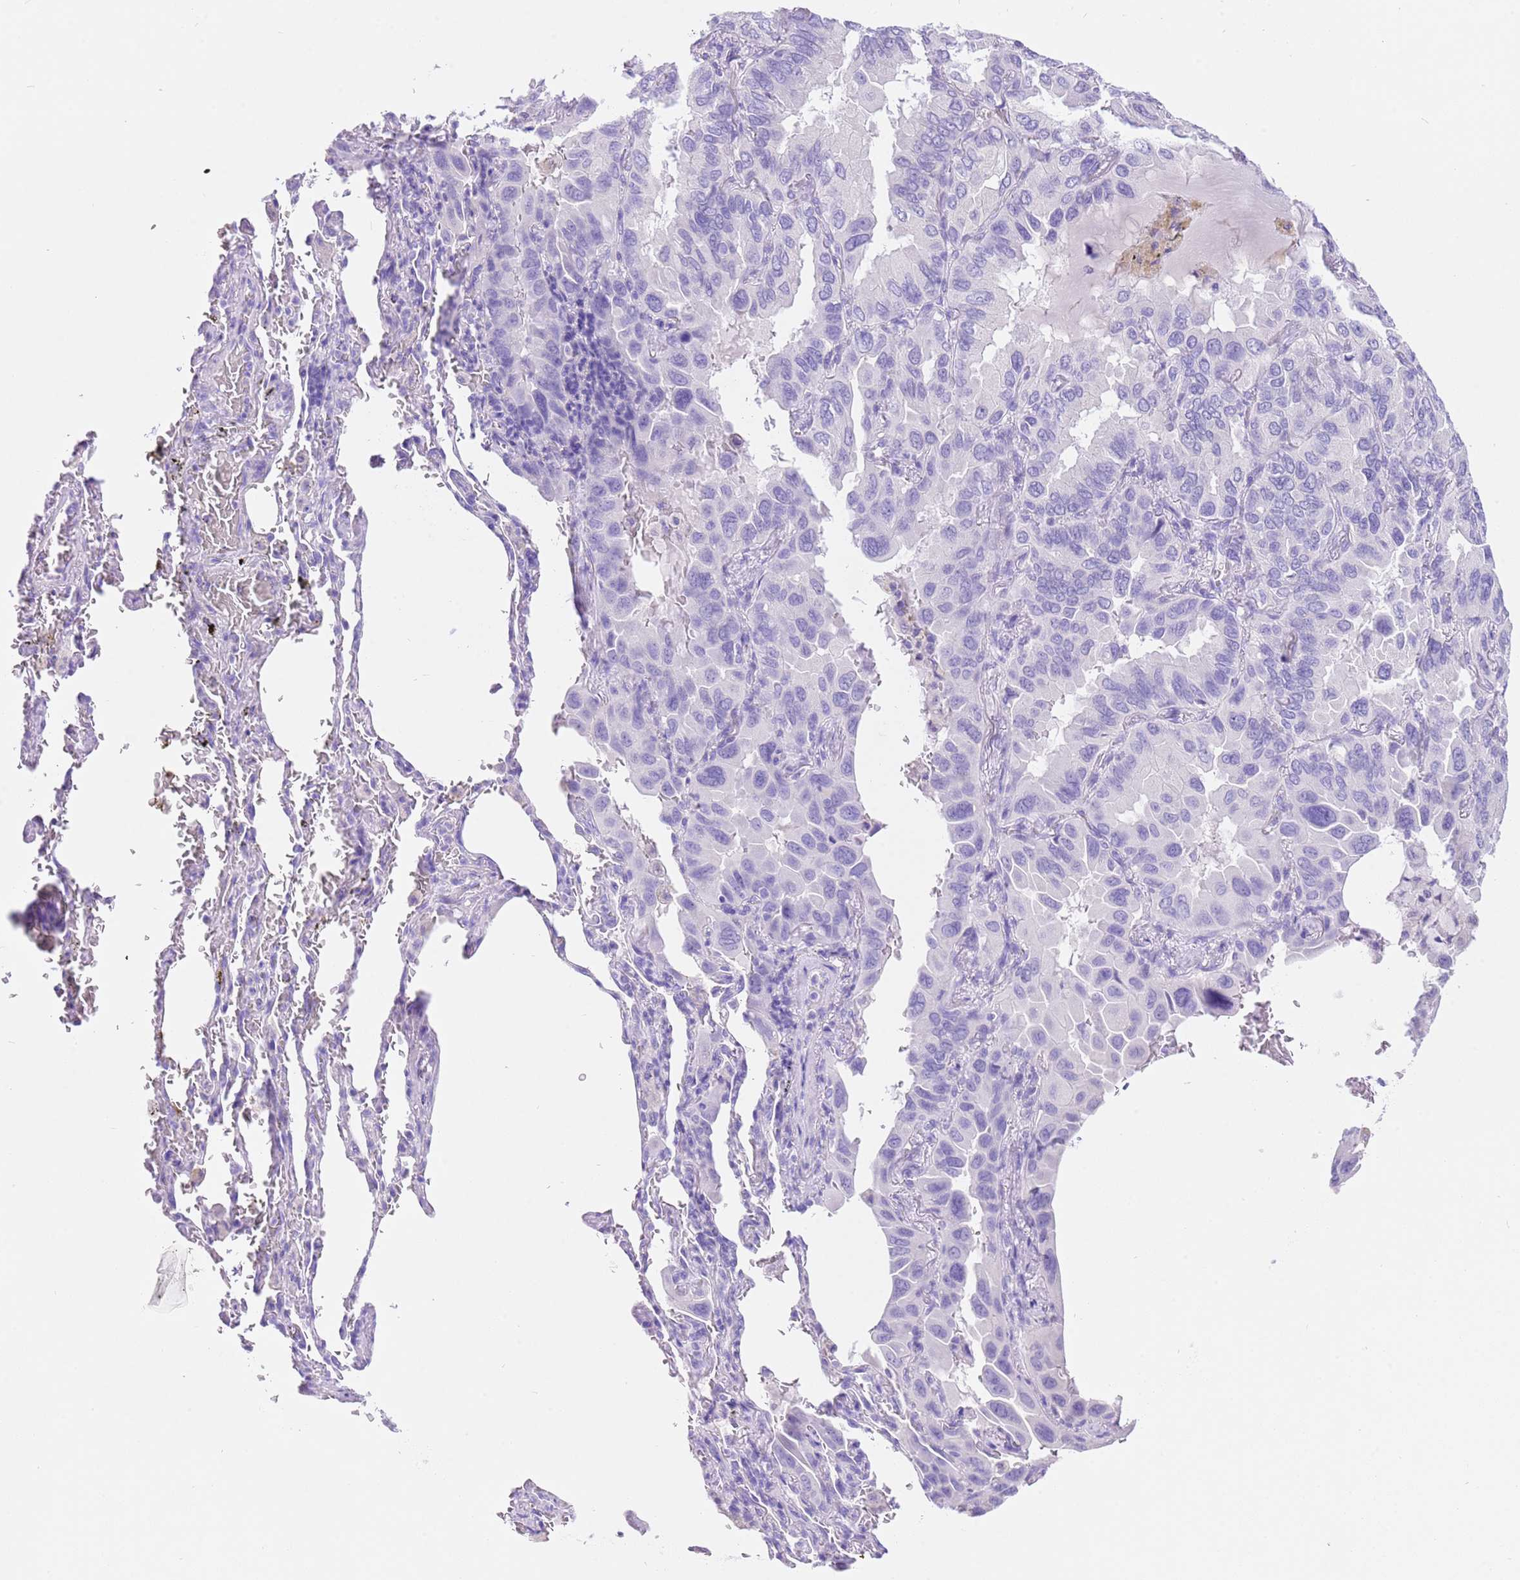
{"staining": {"intensity": "negative", "quantity": "none", "location": "none"}, "tissue": "lung cancer", "cell_type": "Tumor cells", "image_type": "cancer", "snomed": [{"axis": "morphology", "description": "Adenocarcinoma, NOS"}, {"axis": "topography", "description": "Lung"}], "caption": "Adenocarcinoma (lung) stained for a protein using IHC shows no positivity tumor cells.", "gene": "CPB1", "patient": {"sex": "male", "age": 64}}